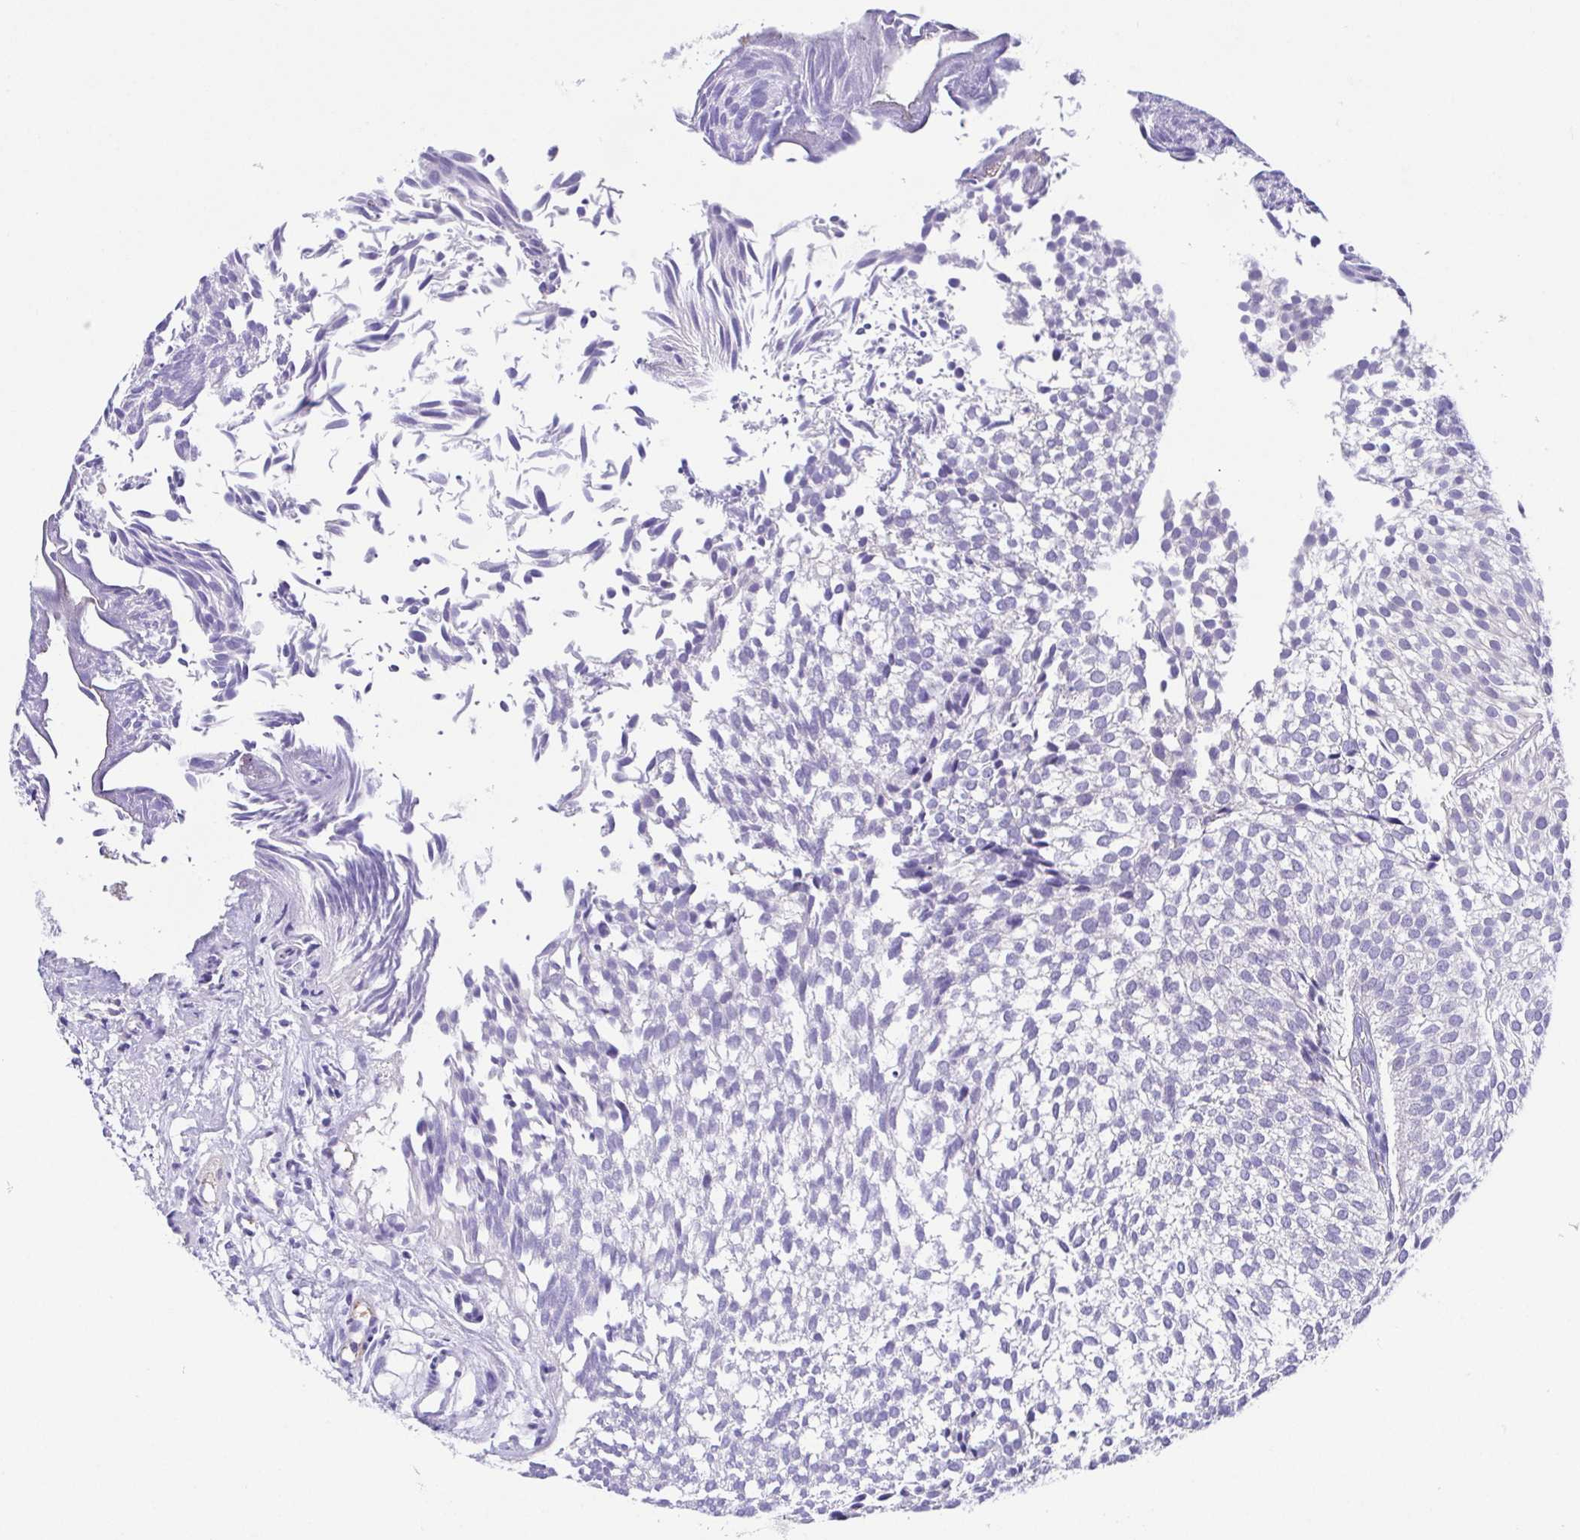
{"staining": {"intensity": "negative", "quantity": "none", "location": "none"}, "tissue": "urothelial cancer", "cell_type": "Tumor cells", "image_type": "cancer", "snomed": [{"axis": "morphology", "description": "Urothelial carcinoma, Low grade"}, {"axis": "topography", "description": "Urinary bladder"}], "caption": "Immunohistochemistry of human urothelial cancer demonstrates no expression in tumor cells. (Stains: DAB IHC with hematoxylin counter stain, Microscopy: brightfield microscopy at high magnification).", "gene": "SPATA4", "patient": {"sex": "male", "age": 91}}